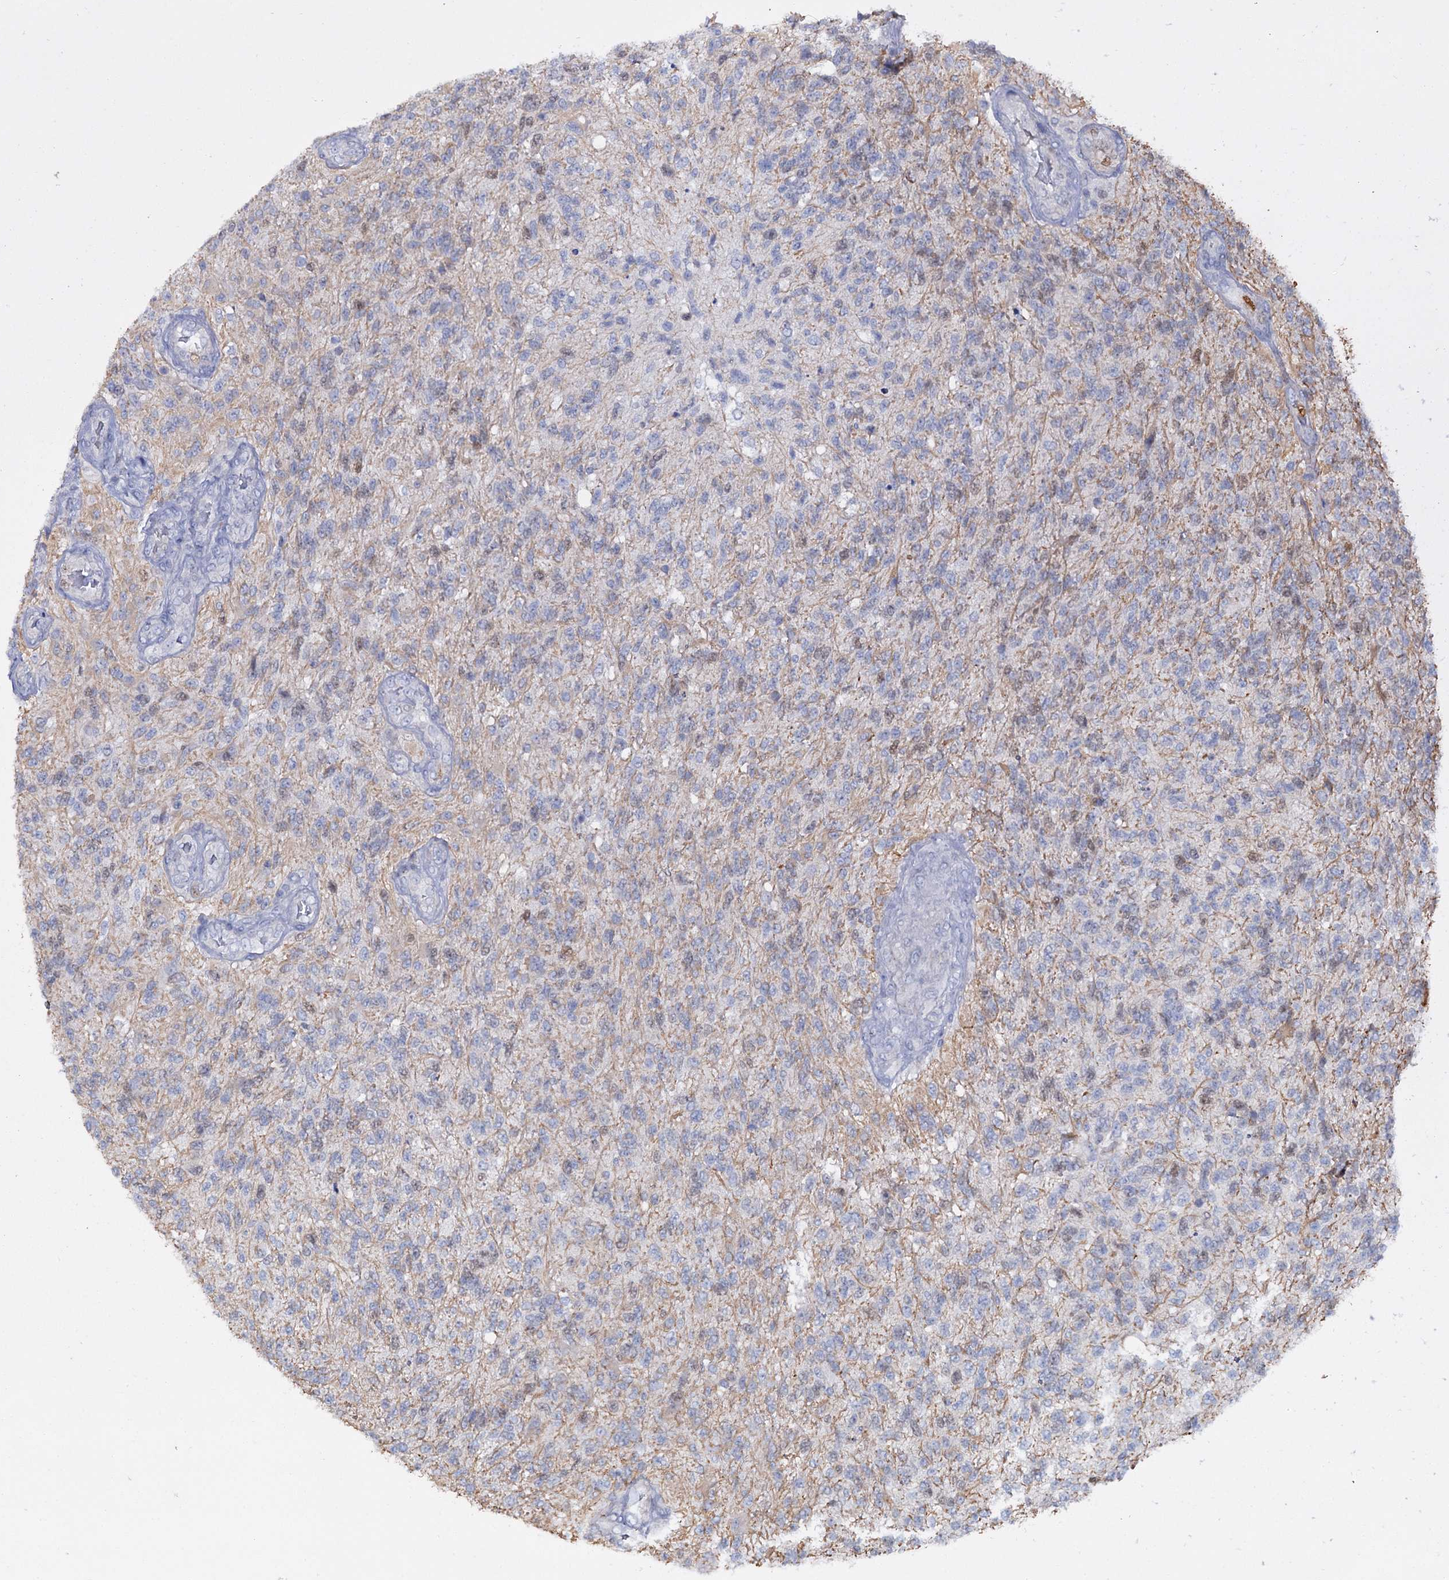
{"staining": {"intensity": "weak", "quantity": "<25%", "location": "nuclear"}, "tissue": "glioma", "cell_type": "Tumor cells", "image_type": "cancer", "snomed": [{"axis": "morphology", "description": "Glioma, malignant, High grade"}, {"axis": "topography", "description": "Brain"}], "caption": "This is a micrograph of IHC staining of glioma, which shows no staining in tumor cells.", "gene": "FAM111B", "patient": {"sex": "male", "age": 56}}